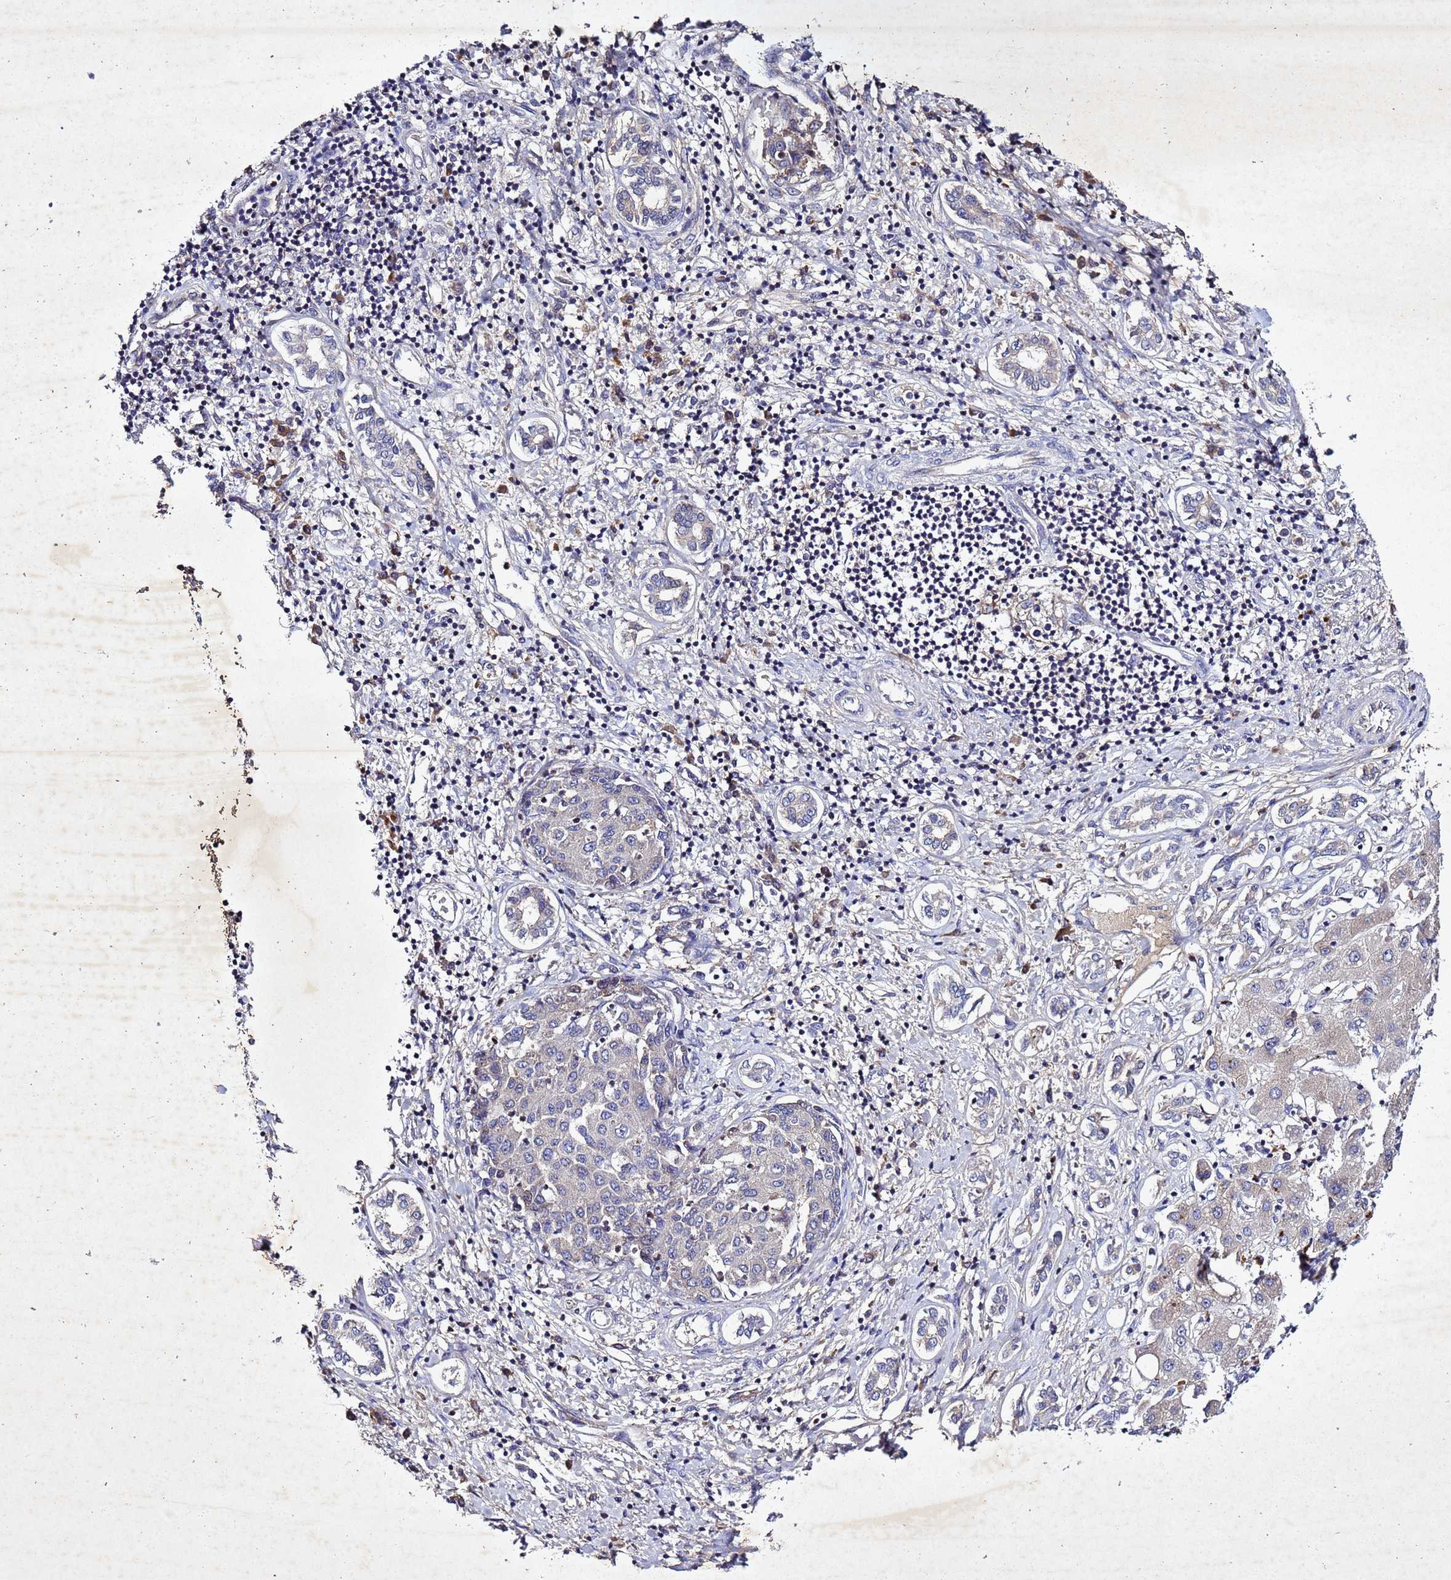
{"staining": {"intensity": "weak", "quantity": "<25%", "location": "cytoplasmic/membranous"}, "tissue": "liver cancer", "cell_type": "Tumor cells", "image_type": "cancer", "snomed": [{"axis": "morphology", "description": "Carcinoma, Hepatocellular, NOS"}, {"axis": "topography", "description": "Liver"}], "caption": "There is no significant positivity in tumor cells of liver cancer (hepatocellular carcinoma). (Brightfield microscopy of DAB (3,3'-diaminobenzidine) IHC at high magnification).", "gene": "SV2B", "patient": {"sex": "male", "age": 65}}